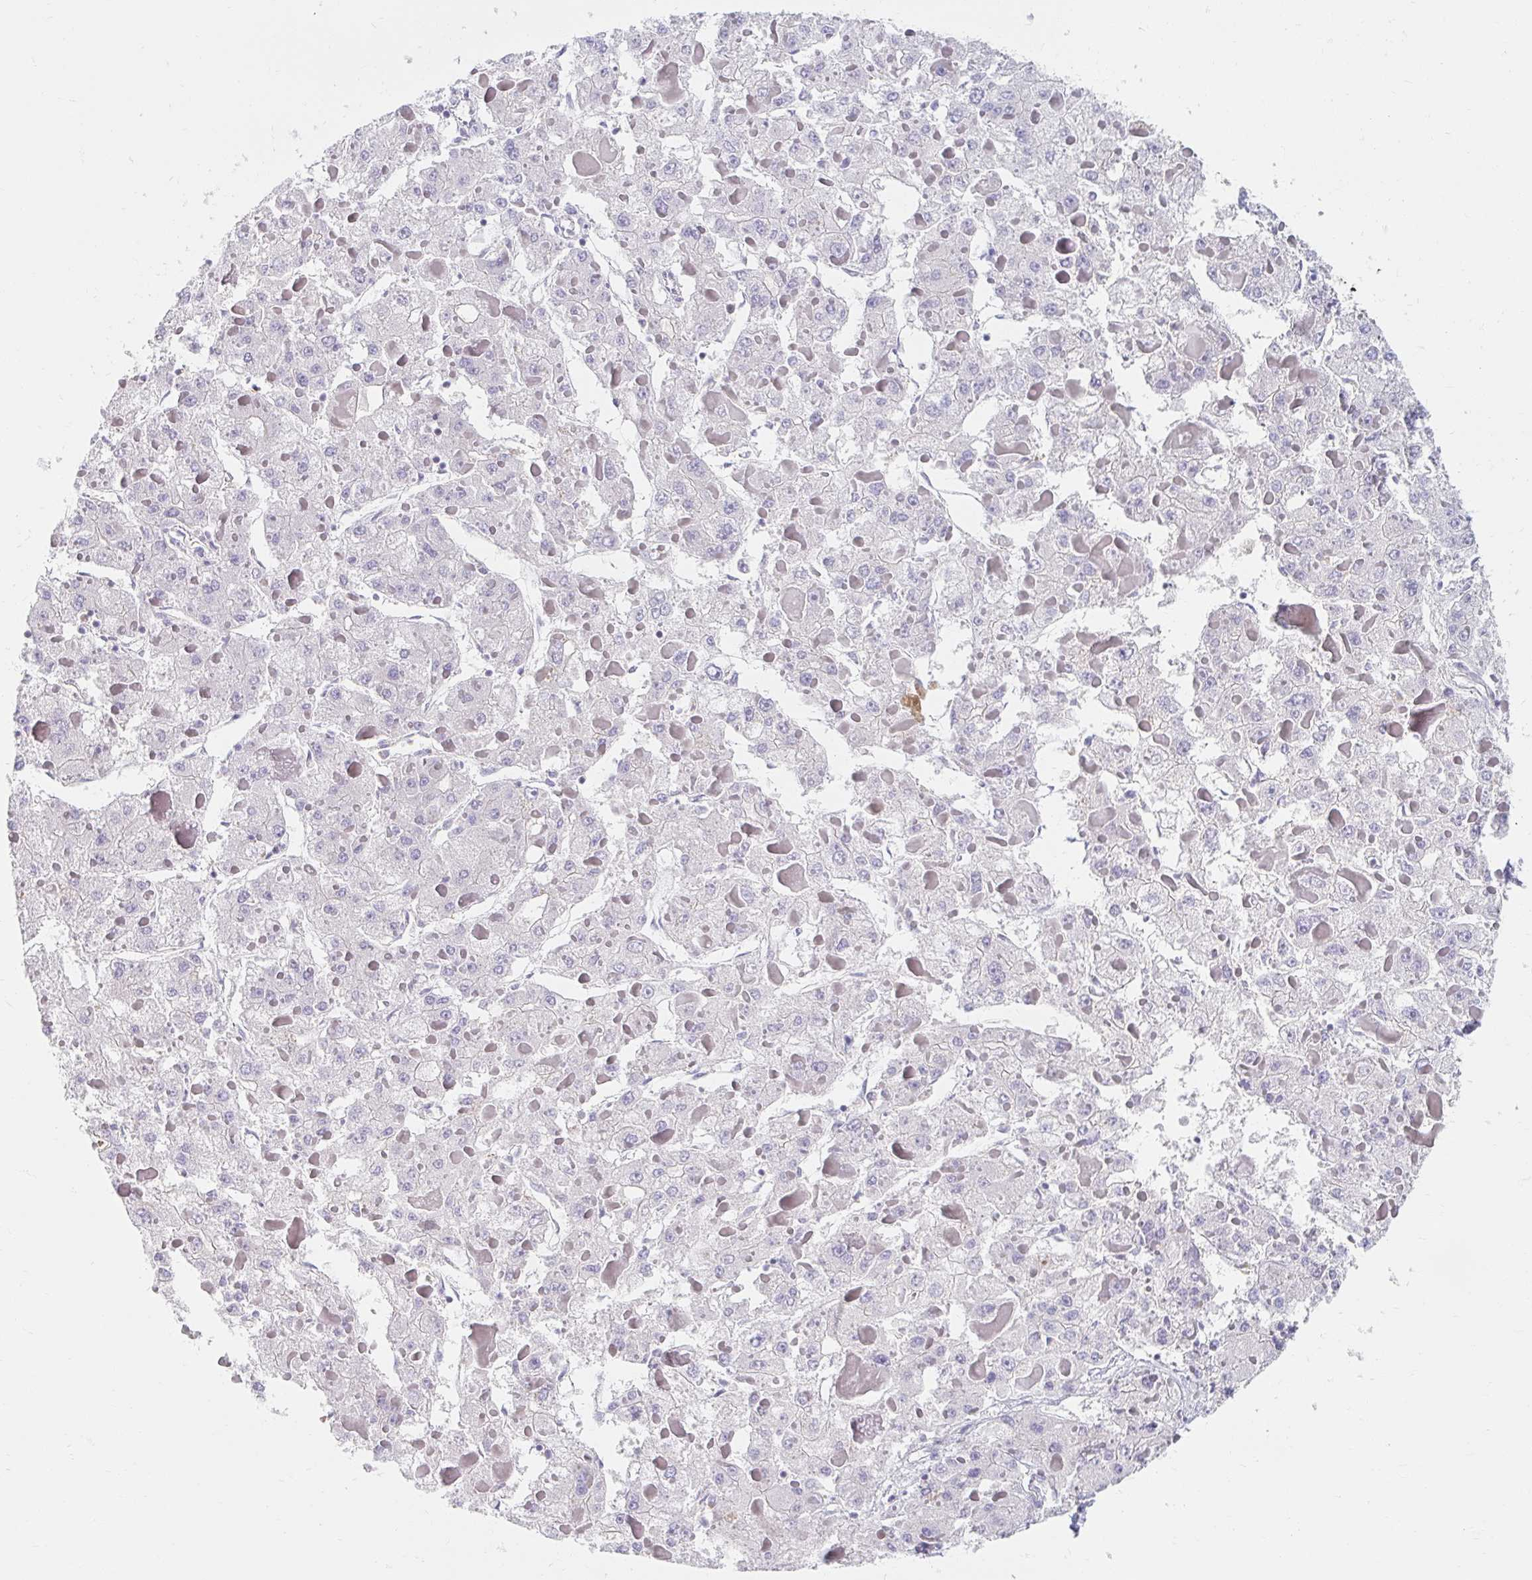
{"staining": {"intensity": "negative", "quantity": "none", "location": "none"}, "tissue": "liver cancer", "cell_type": "Tumor cells", "image_type": "cancer", "snomed": [{"axis": "morphology", "description": "Carcinoma, Hepatocellular, NOS"}, {"axis": "topography", "description": "Liver"}], "caption": "Immunohistochemical staining of human liver hepatocellular carcinoma reveals no significant expression in tumor cells. (Immunohistochemistry, brightfield microscopy, high magnification).", "gene": "MYLK2", "patient": {"sex": "female", "age": 73}}